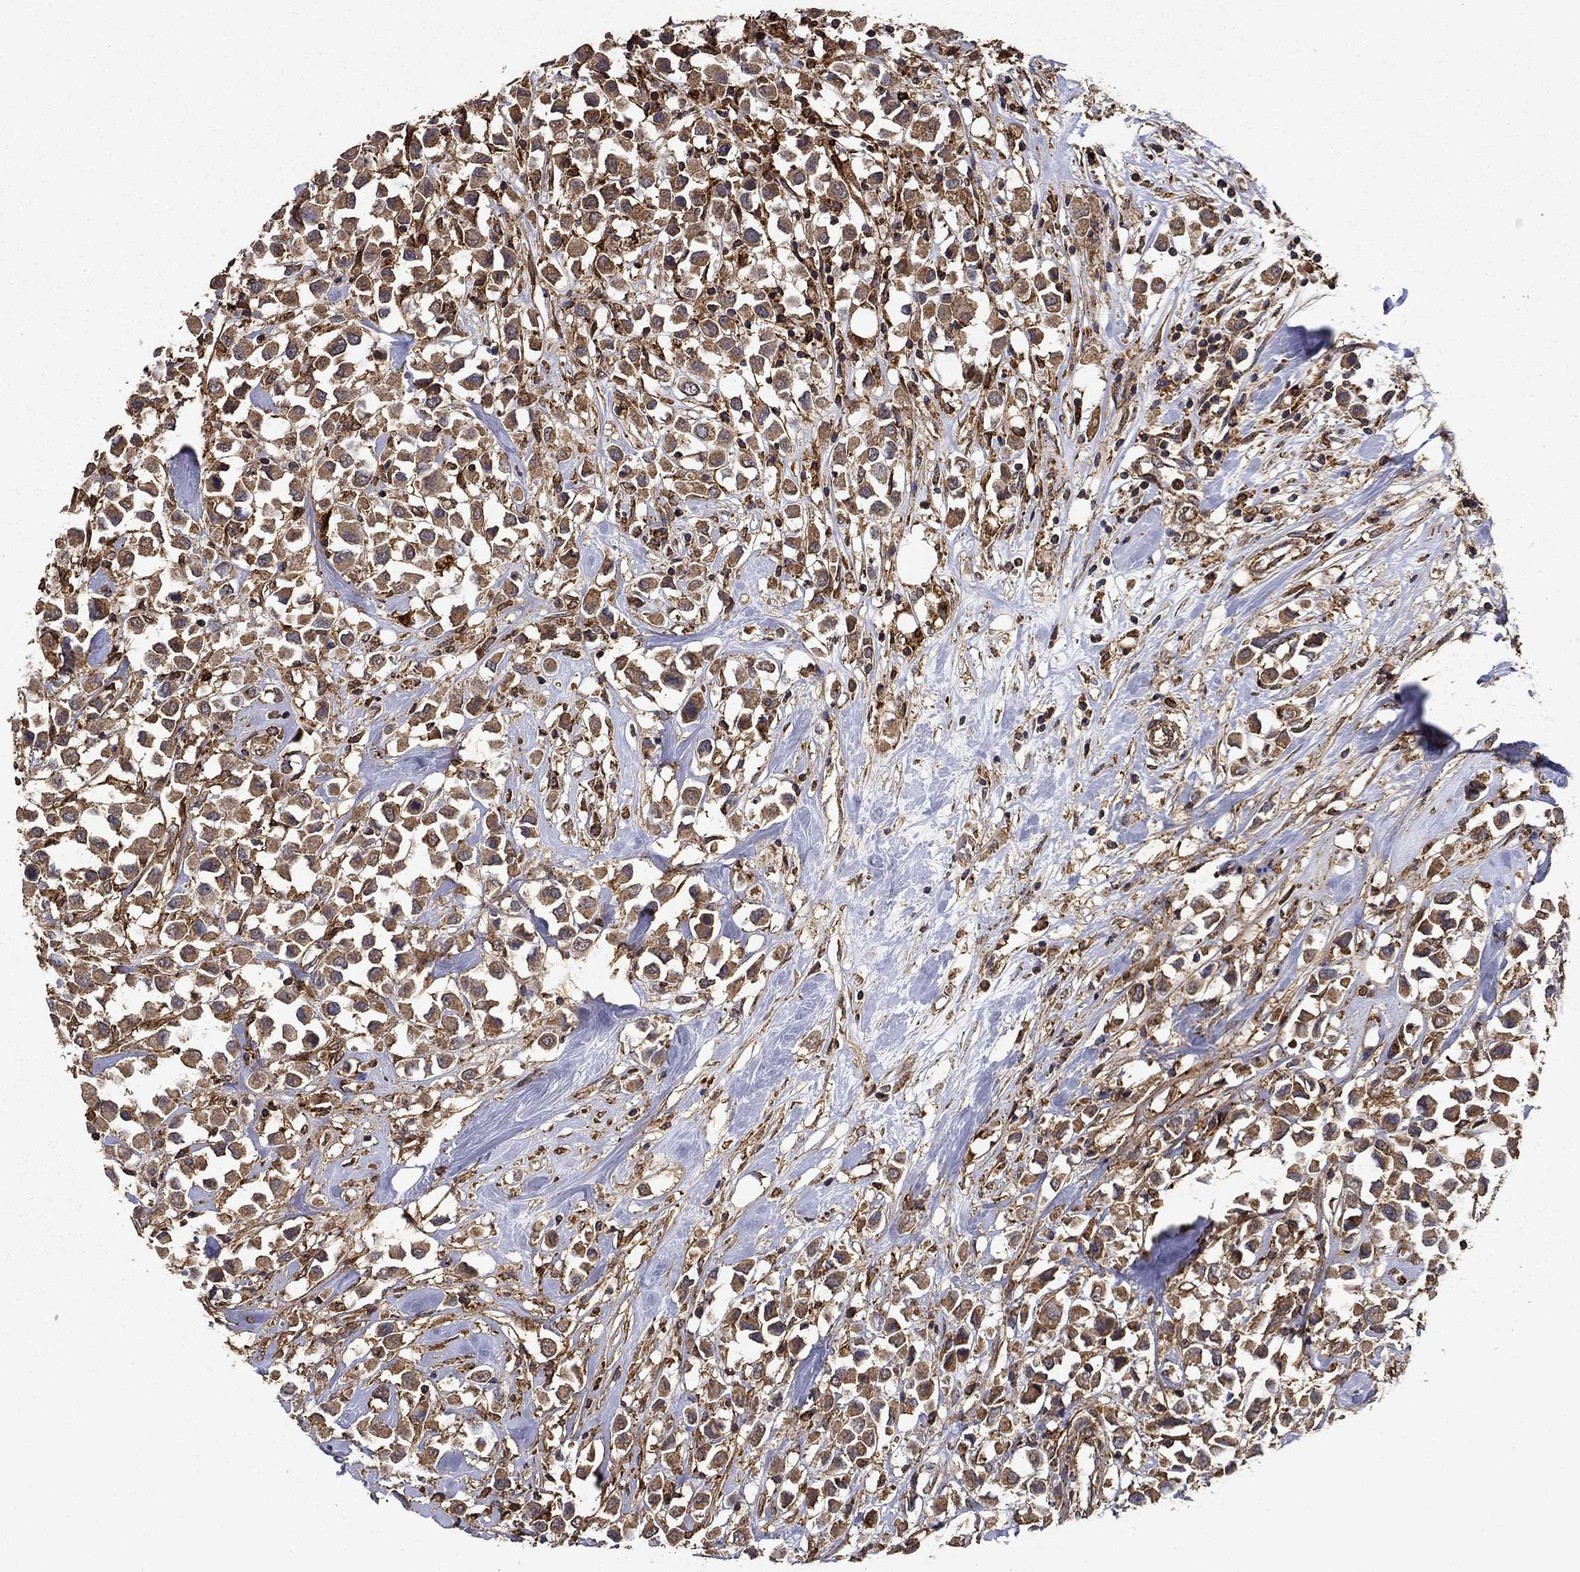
{"staining": {"intensity": "moderate", "quantity": ">75%", "location": "cytoplasmic/membranous"}, "tissue": "breast cancer", "cell_type": "Tumor cells", "image_type": "cancer", "snomed": [{"axis": "morphology", "description": "Duct carcinoma"}, {"axis": "topography", "description": "Breast"}], "caption": "Human breast invasive ductal carcinoma stained for a protein (brown) shows moderate cytoplasmic/membranous positive positivity in approximately >75% of tumor cells.", "gene": "IFRD1", "patient": {"sex": "female", "age": 61}}